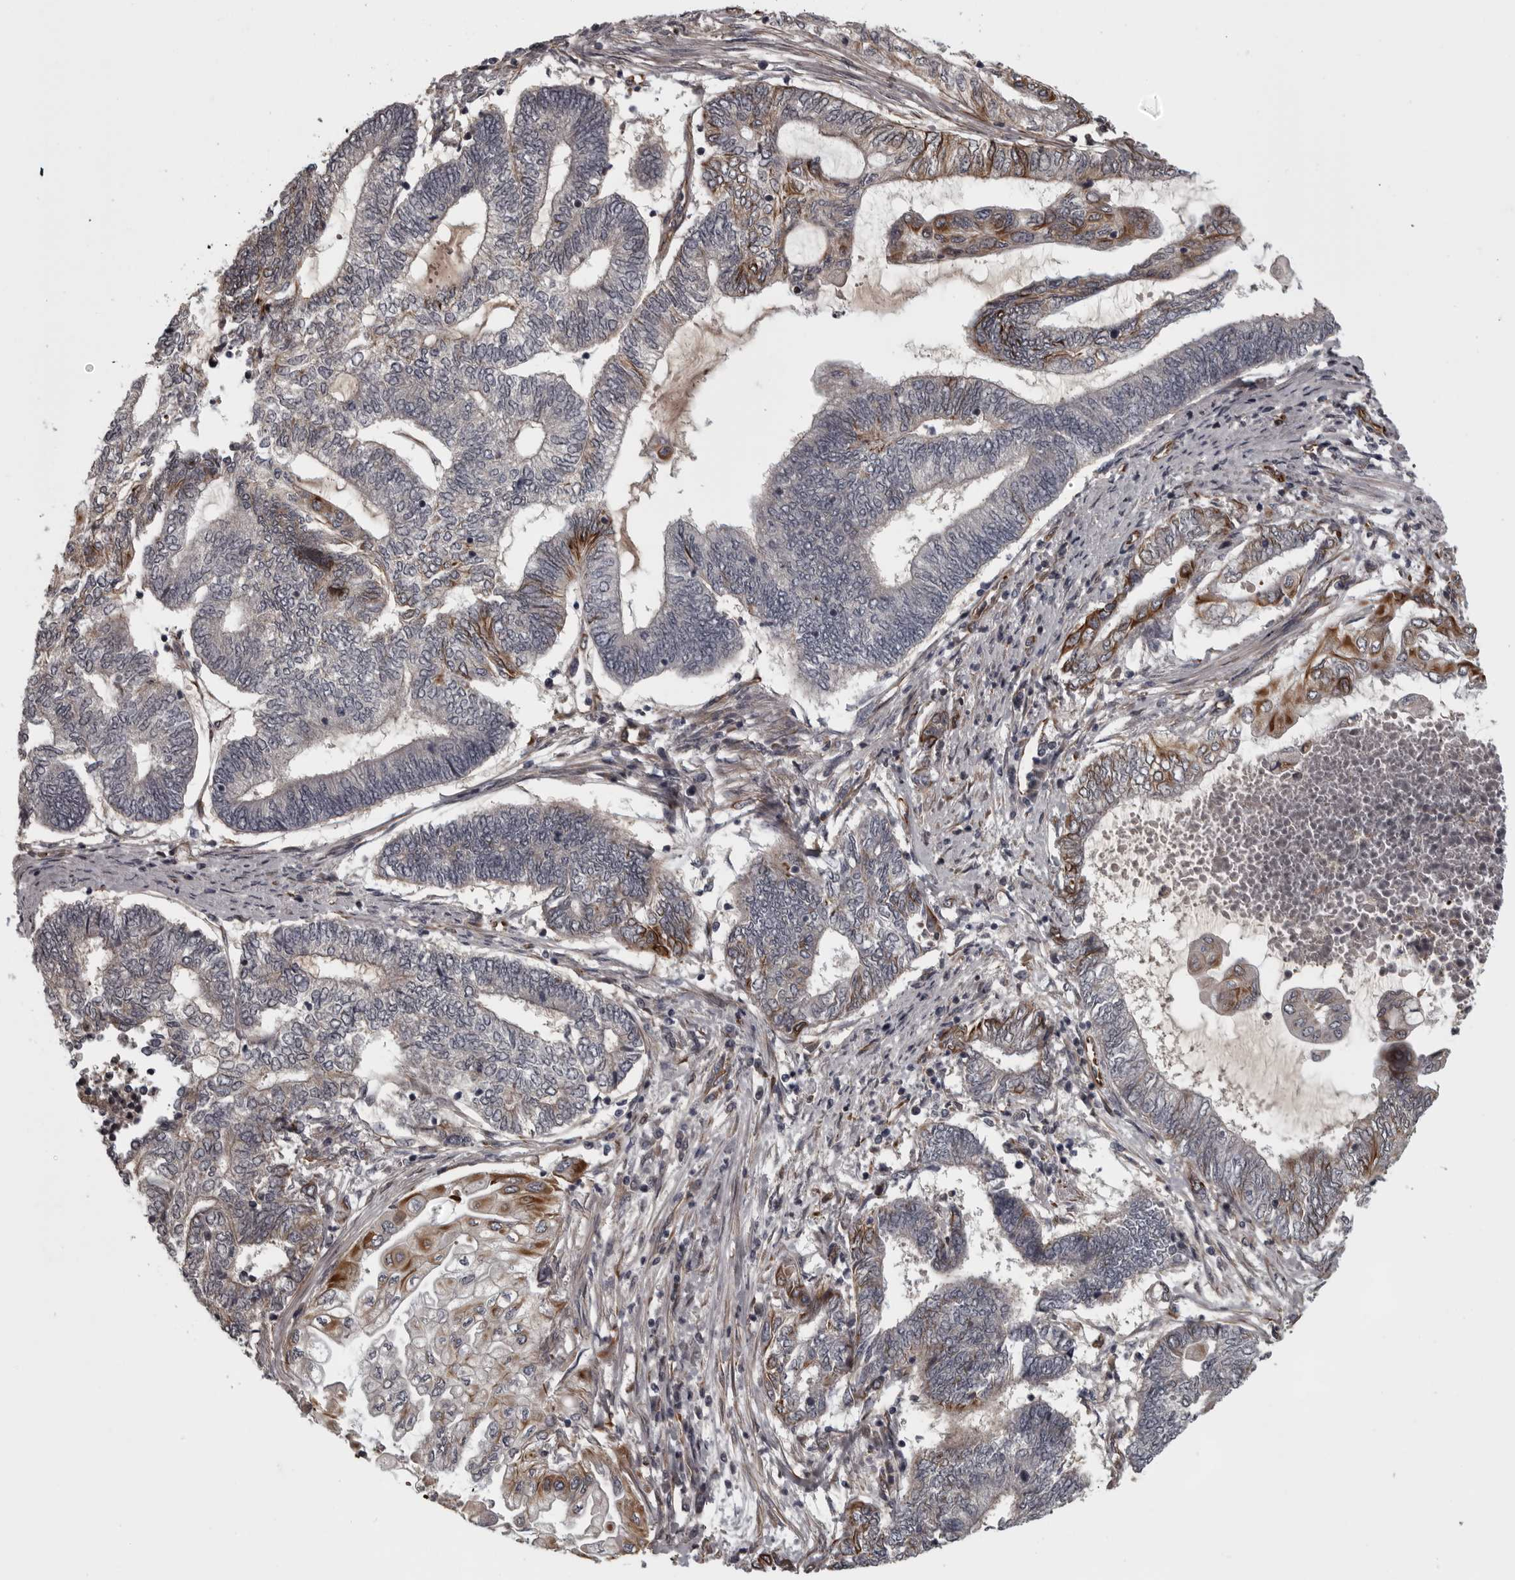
{"staining": {"intensity": "moderate", "quantity": "<25%", "location": "cytoplasmic/membranous"}, "tissue": "endometrial cancer", "cell_type": "Tumor cells", "image_type": "cancer", "snomed": [{"axis": "morphology", "description": "Adenocarcinoma, NOS"}, {"axis": "topography", "description": "Uterus"}, {"axis": "topography", "description": "Endometrium"}], "caption": "Moderate cytoplasmic/membranous protein staining is appreciated in about <25% of tumor cells in adenocarcinoma (endometrial).", "gene": "FAAP100", "patient": {"sex": "female", "age": 70}}